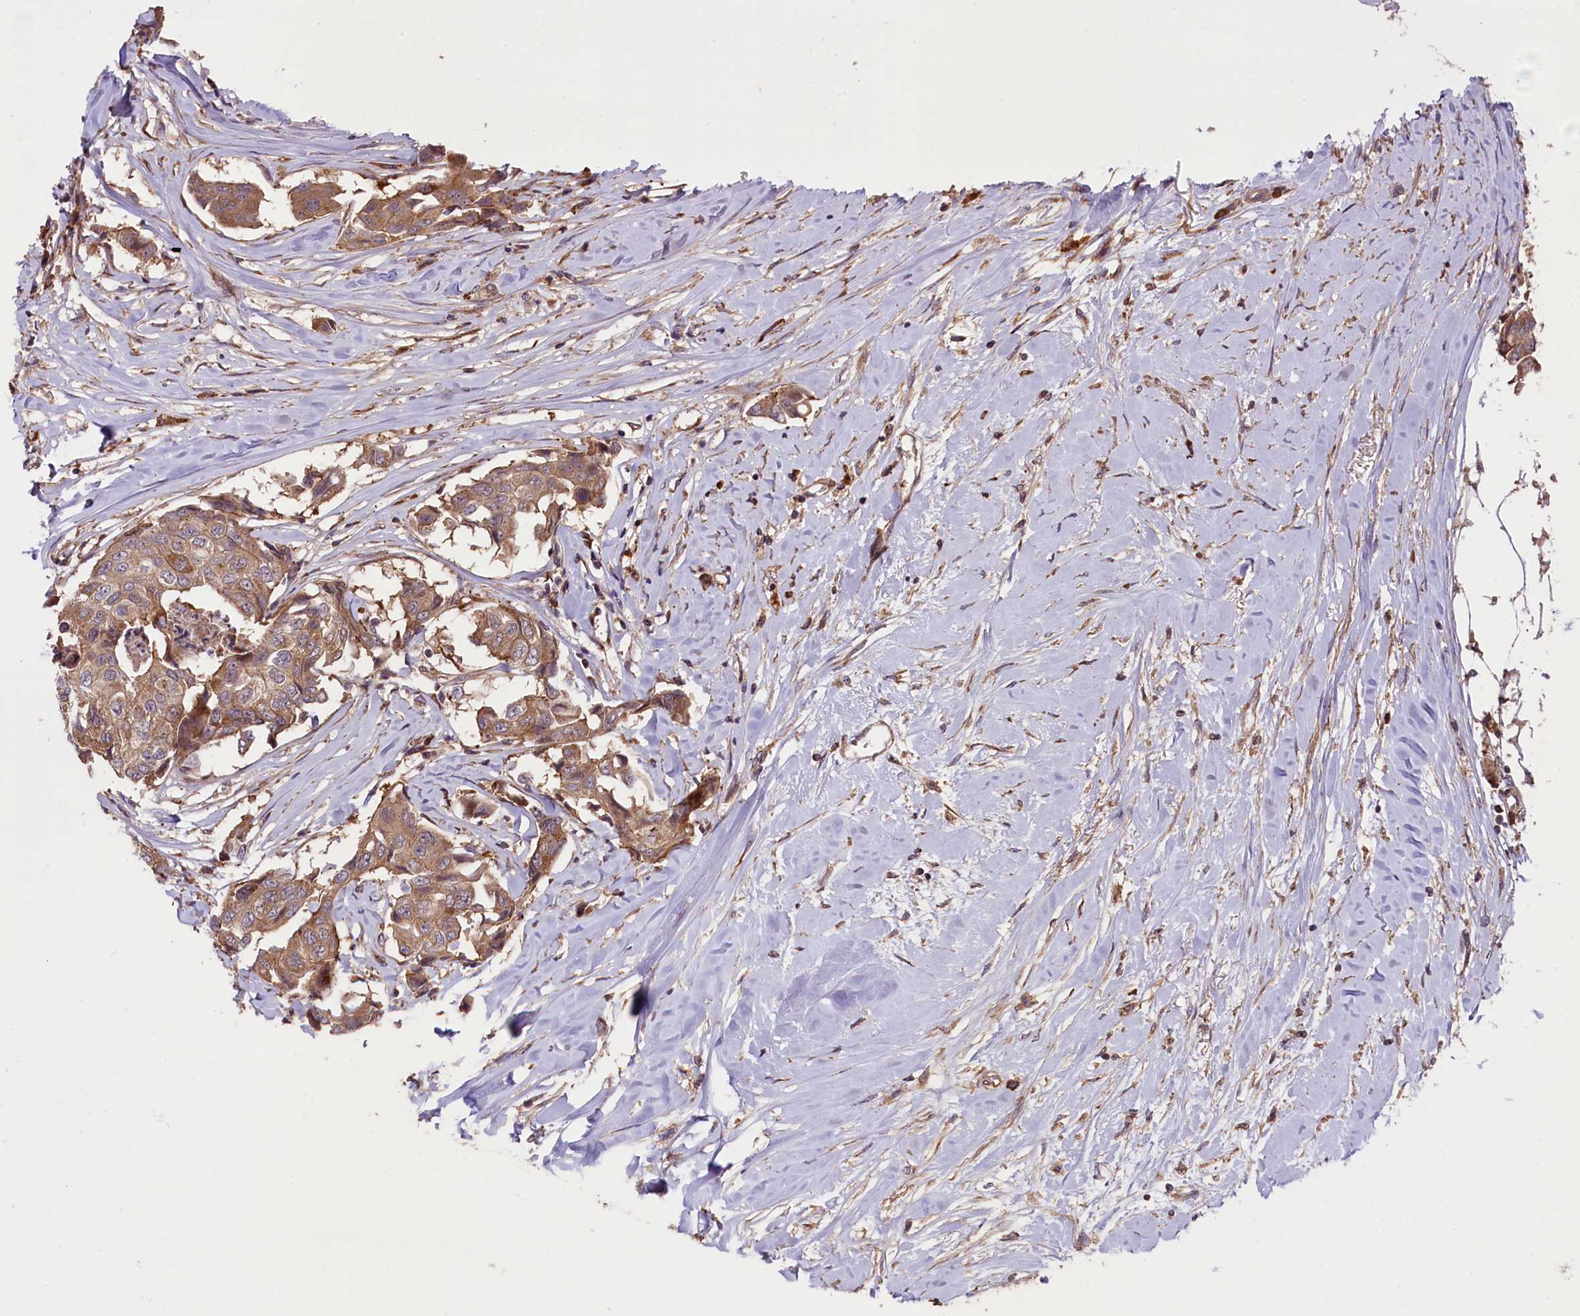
{"staining": {"intensity": "moderate", "quantity": ">75%", "location": "cytoplasmic/membranous"}, "tissue": "breast cancer", "cell_type": "Tumor cells", "image_type": "cancer", "snomed": [{"axis": "morphology", "description": "Duct carcinoma"}, {"axis": "topography", "description": "Breast"}], "caption": "Immunohistochemistry image of human breast cancer stained for a protein (brown), which reveals medium levels of moderate cytoplasmic/membranous staining in about >75% of tumor cells.", "gene": "HDAC5", "patient": {"sex": "female", "age": 80}}